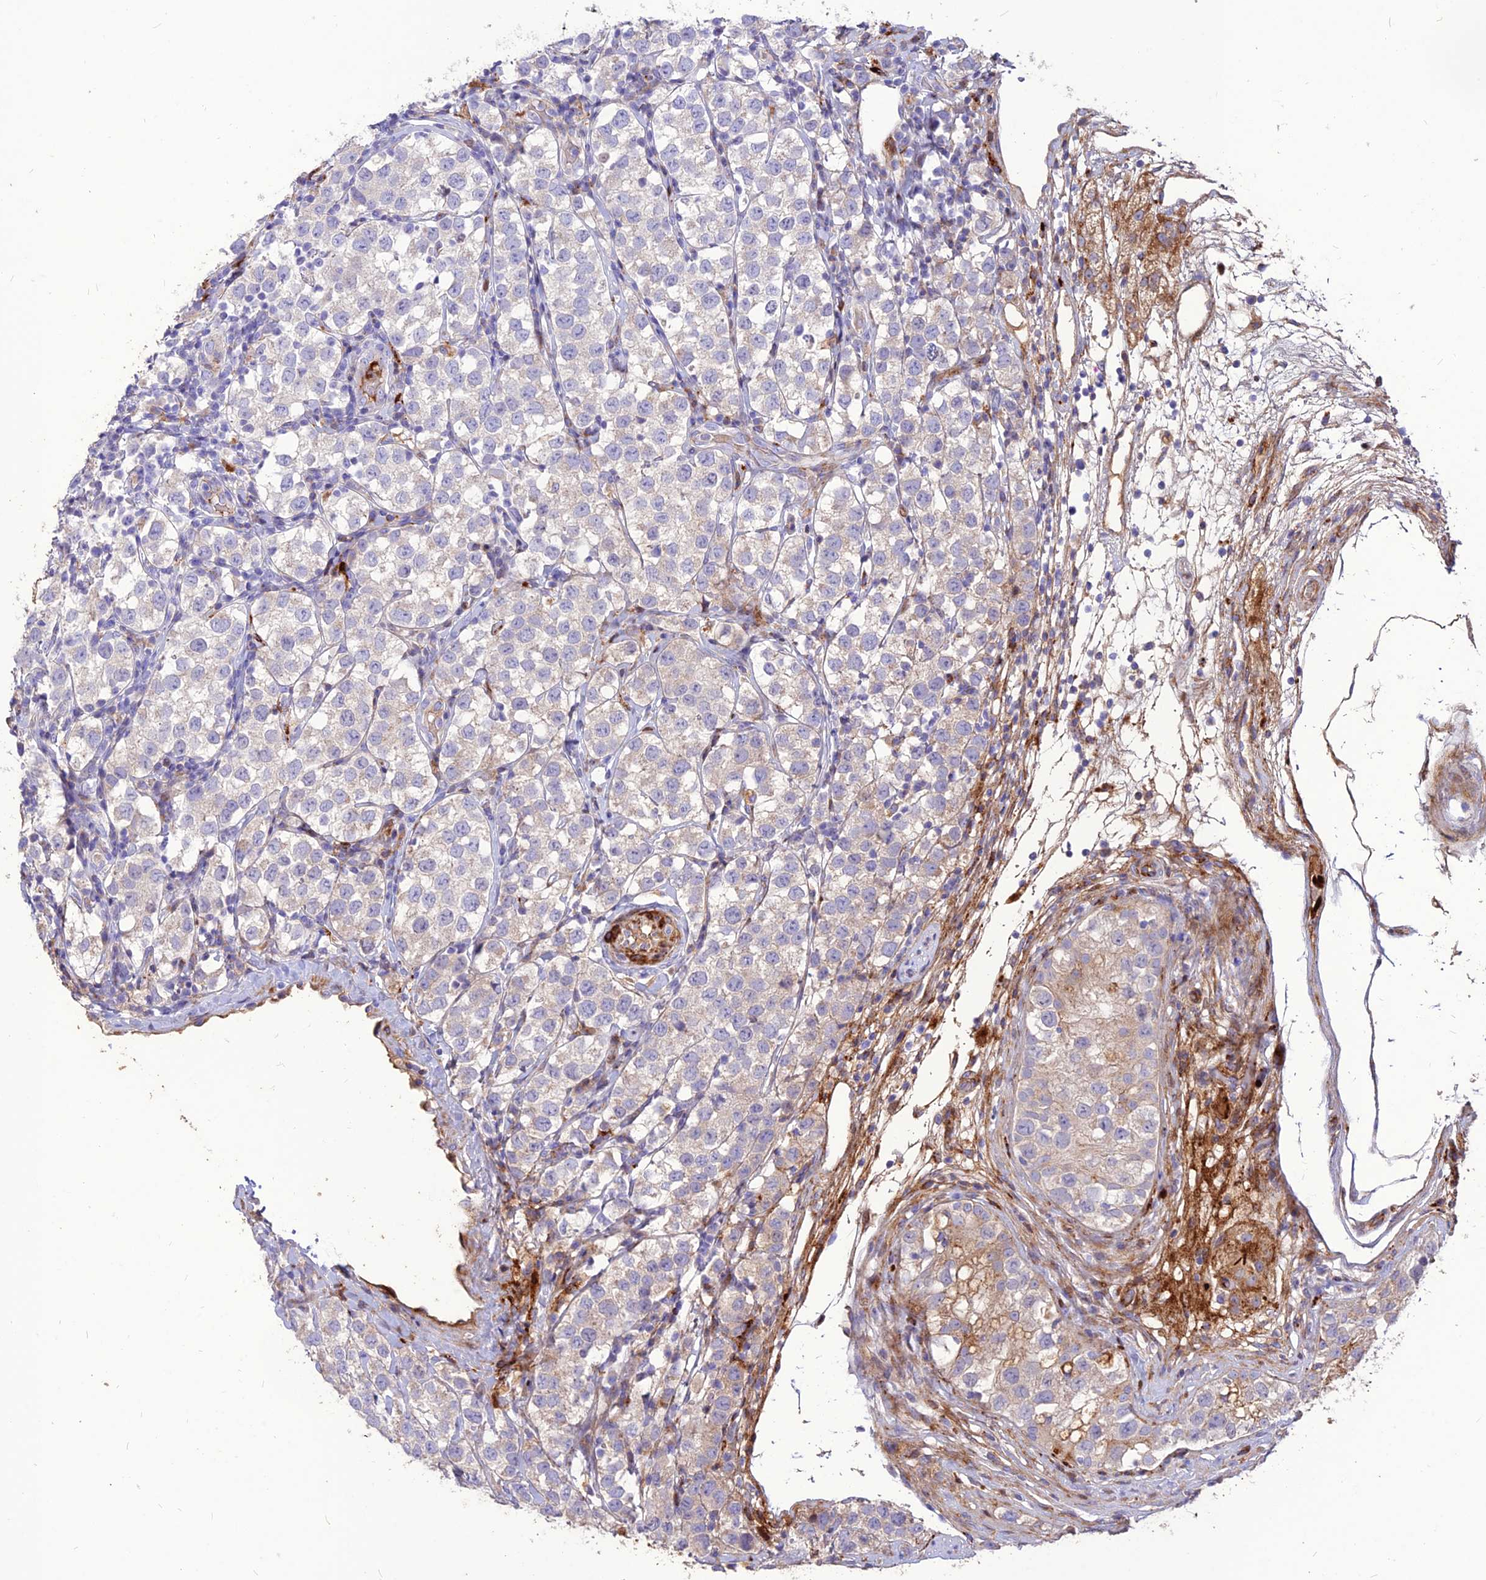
{"staining": {"intensity": "negative", "quantity": "none", "location": "none"}, "tissue": "testis cancer", "cell_type": "Tumor cells", "image_type": "cancer", "snomed": [{"axis": "morphology", "description": "Seminoma, NOS"}, {"axis": "topography", "description": "Testis"}], "caption": "This image is of testis cancer stained with IHC to label a protein in brown with the nuclei are counter-stained blue. There is no positivity in tumor cells.", "gene": "RIMOC1", "patient": {"sex": "male", "age": 34}}